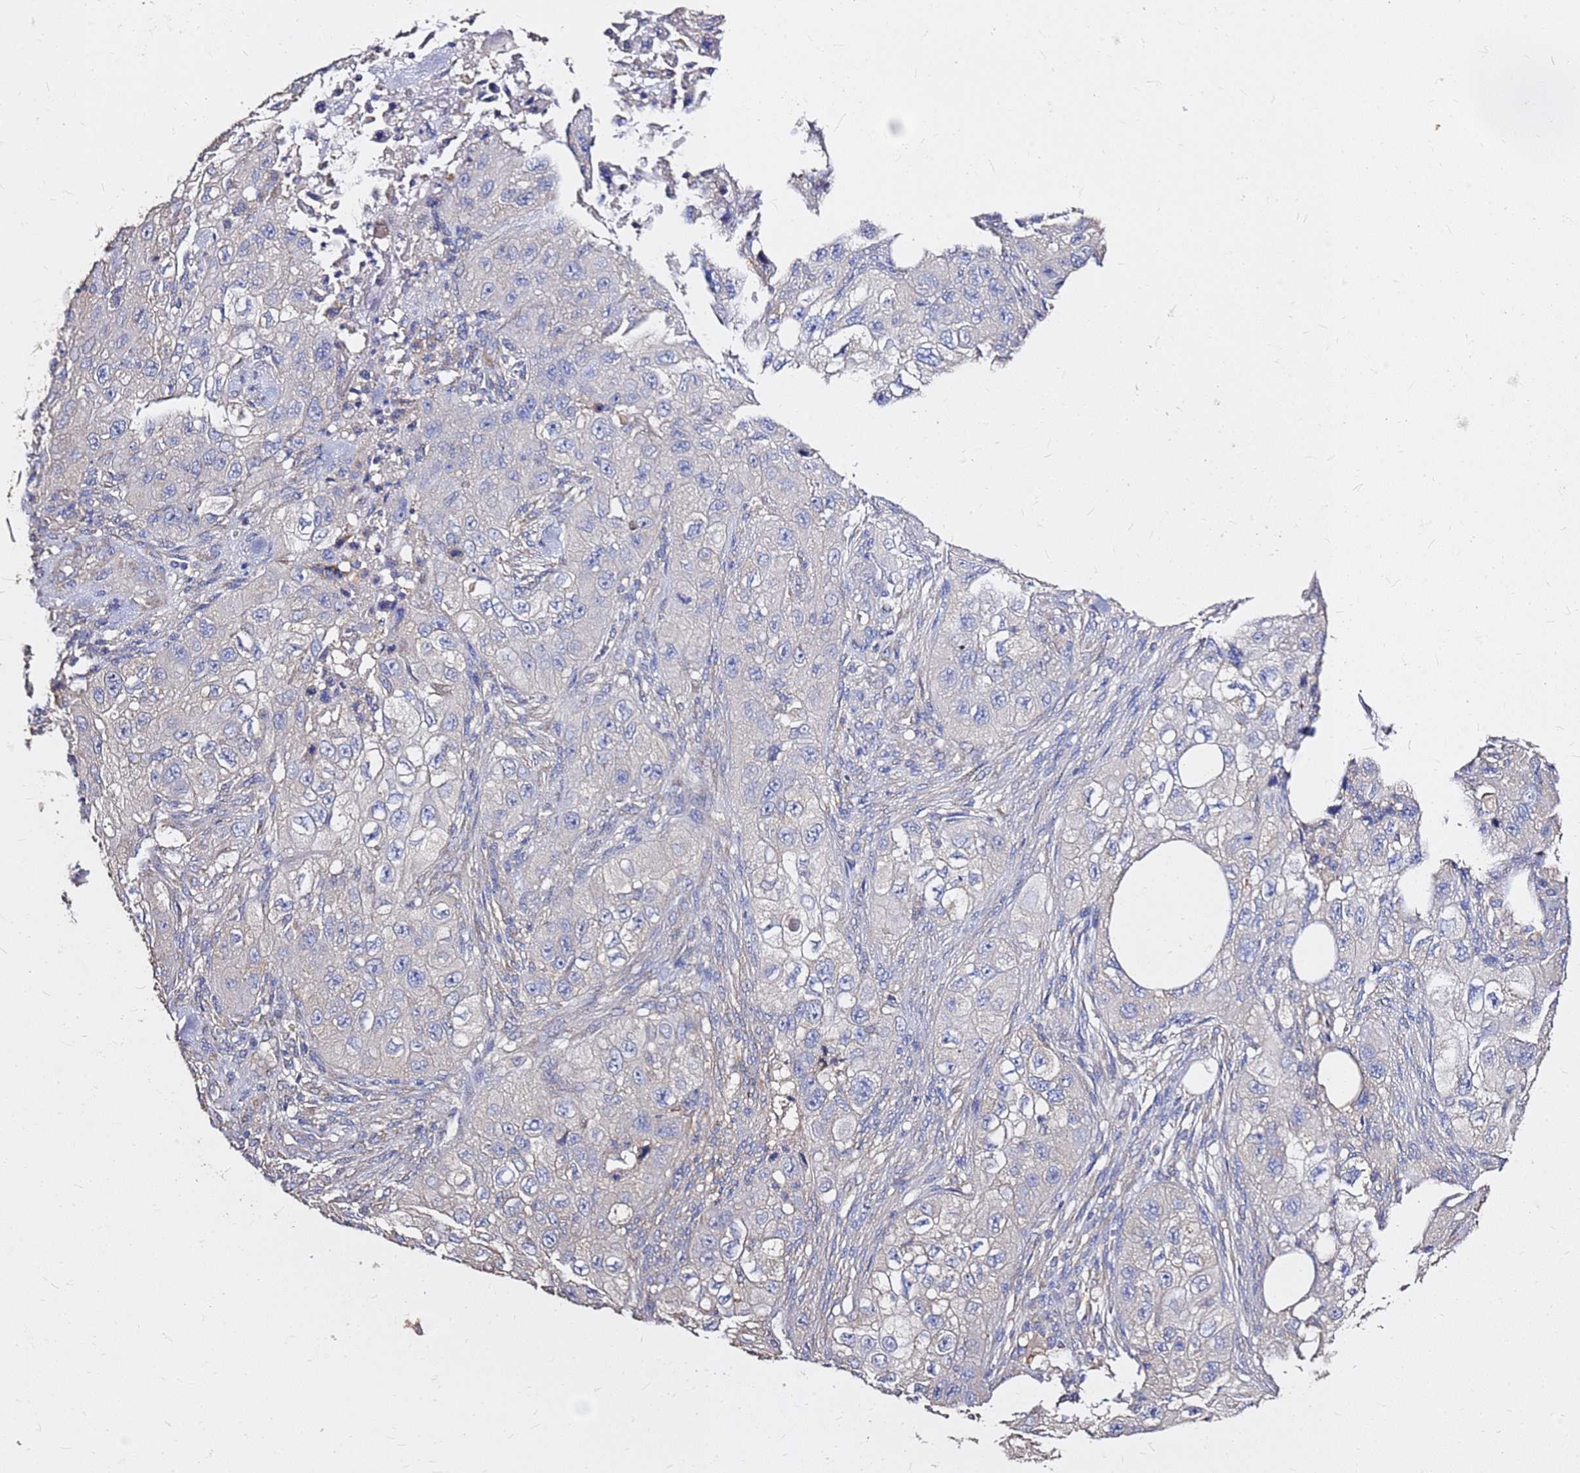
{"staining": {"intensity": "negative", "quantity": "none", "location": "none"}, "tissue": "skin cancer", "cell_type": "Tumor cells", "image_type": "cancer", "snomed": [{"axis": "morphology", "description": "Squamous cell carcinoma, NOS"}, {"axis": "topography", "description": "Skin"}, {"axis": "topography", "description": "Subcutis"}], "caption": "There is no significant expression in tumor cells of skin cancer.", "gene": "EXD3", "patient": {"sex": "male", "age": 73}}